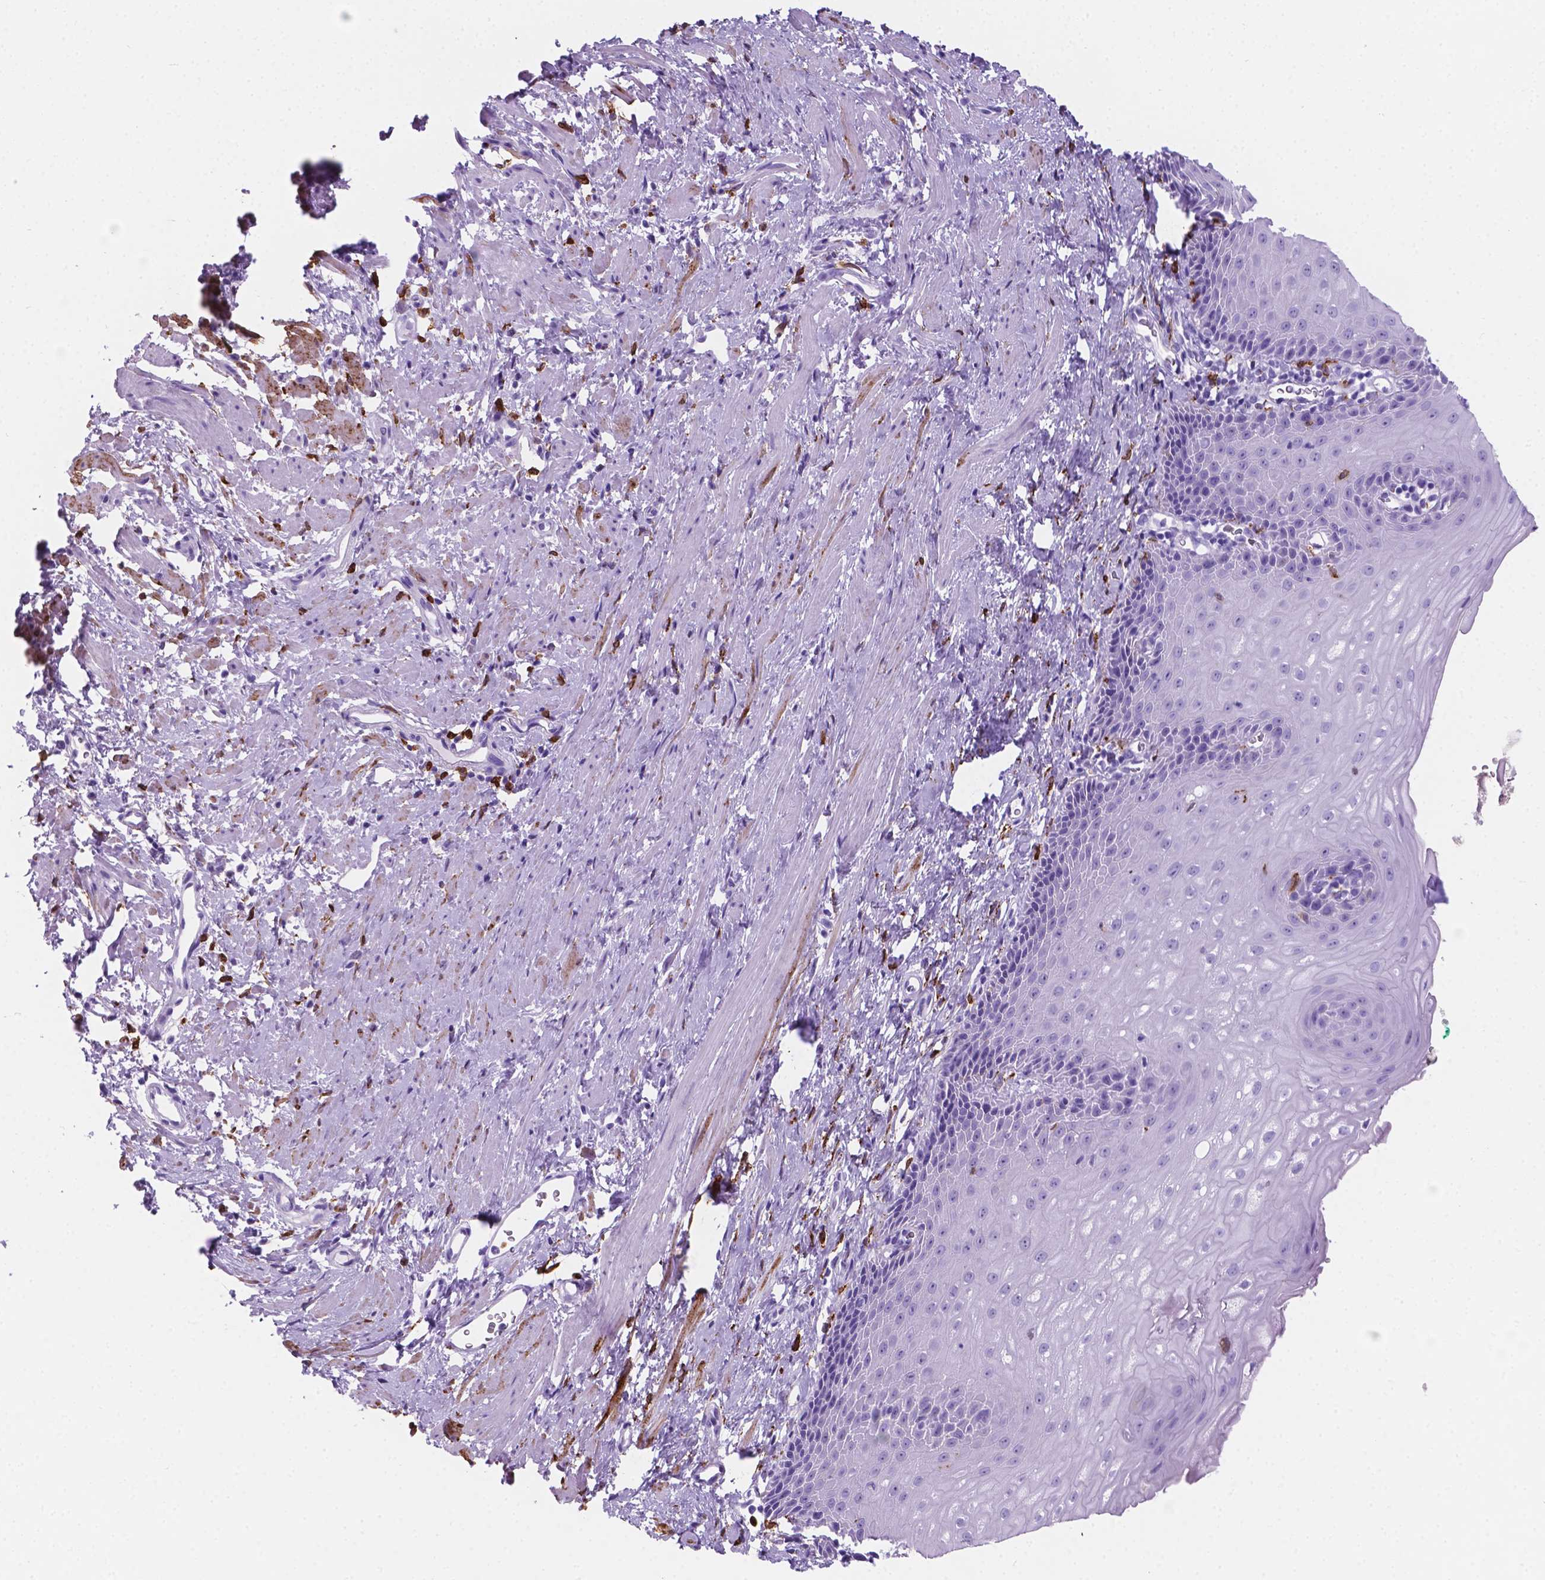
{"staining": {"intensity": "moderate", "quantity": "<25%", "location": "cytoplasmic/membranous"}, "tissue": "esophagus", "cell_type": "Squamous epithelial cells", "image_type": "normal", "snomed": [{"axis": "morphology", "description": "Normal tissue, NOS"}, {"axis": "topography", "description": "Esophagus"}], "caption": "Esophagus stained with DAB immunohistochemistry reveals low levels of moderate cytoplasmic/membranous expression in approximately <25% of squamous epithelial cells.", "gene": "MACF1", "patient": {"sex": "male", "age": 64}}